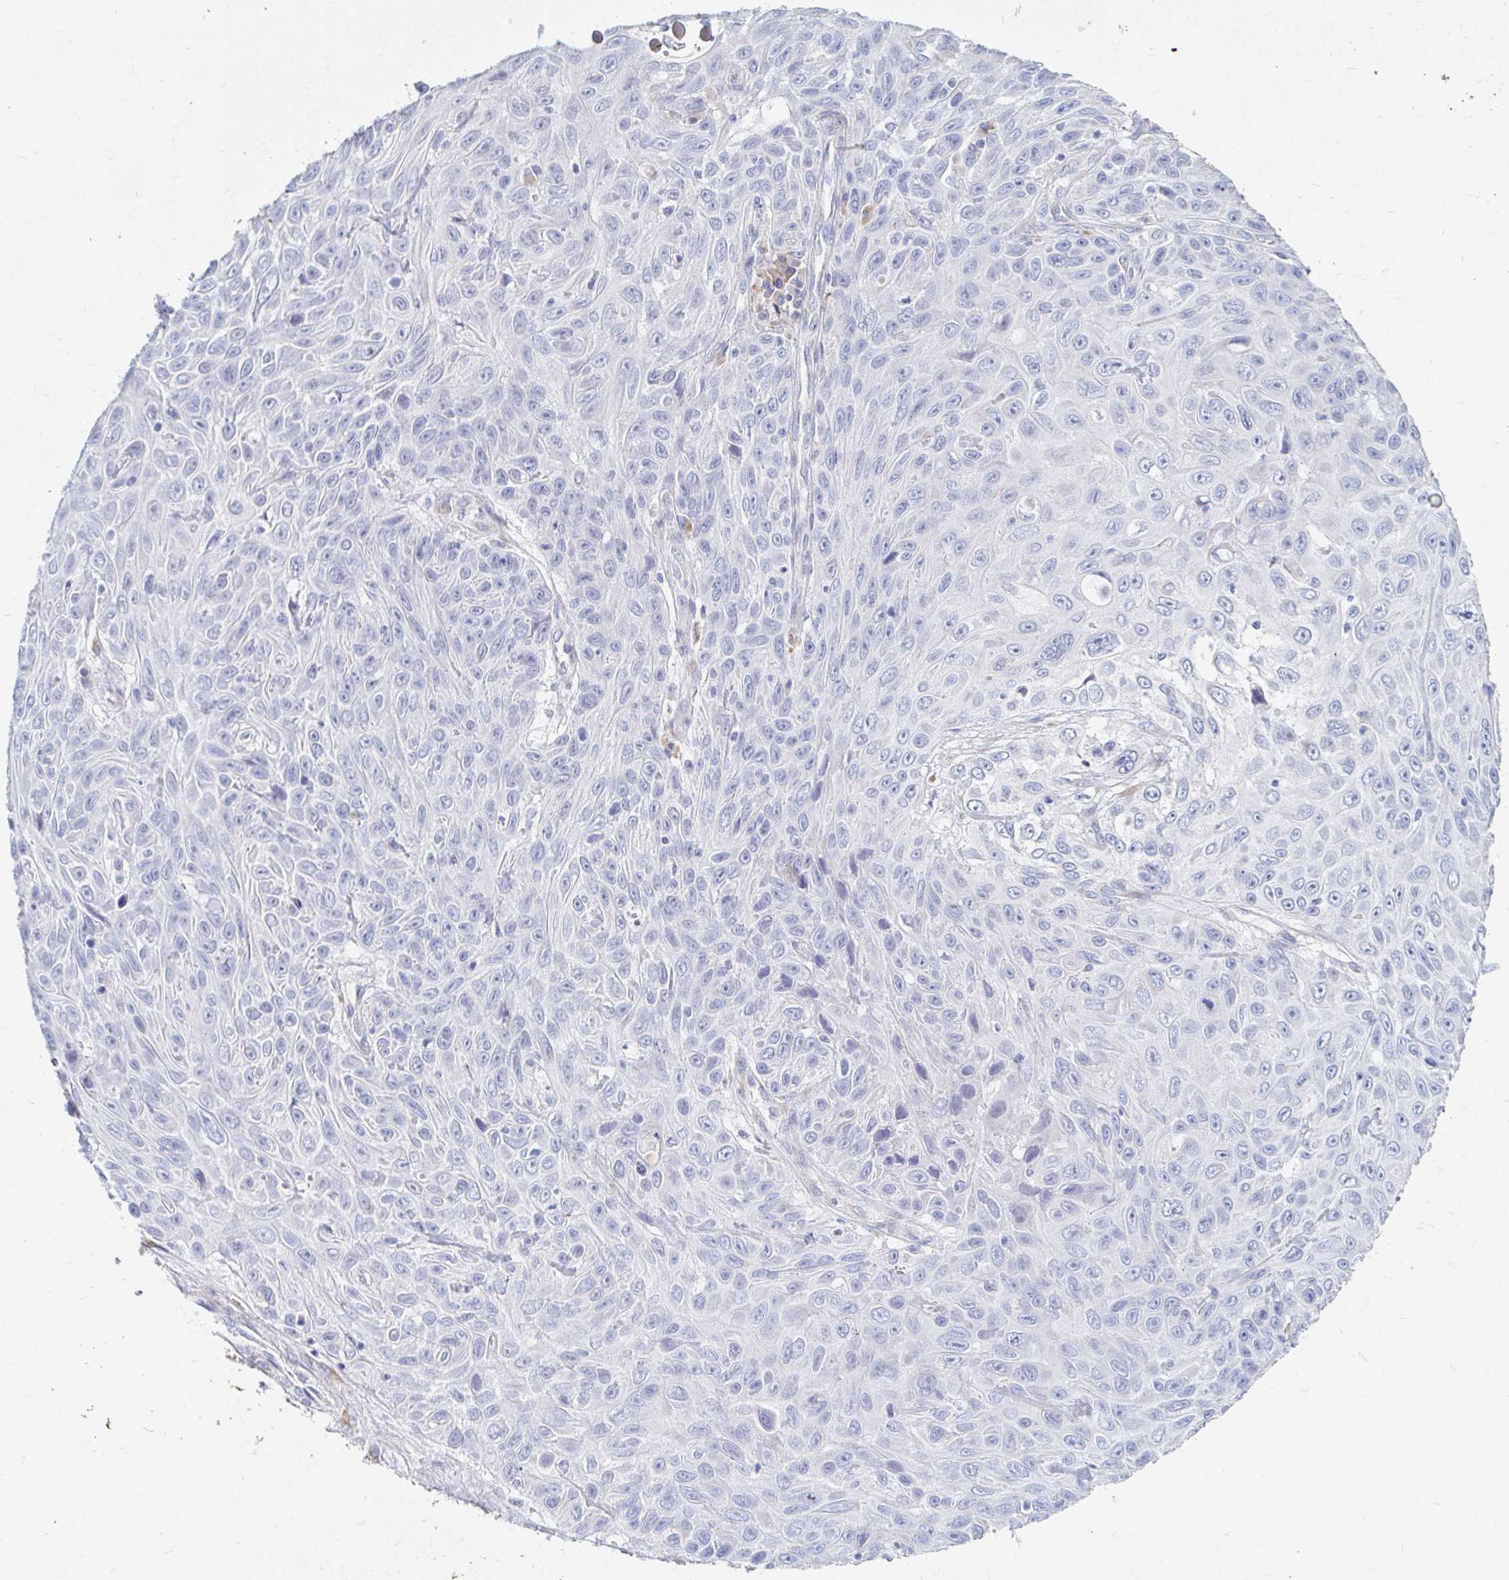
{"staining": {"intensity": "negative", "quantity": "none", "location": "none"}, "tissue": "skin cancer", "cell_type": "Tumor cells", "image_type": "cancer", "snomed": [{"axis": "morphology", "description": "Squamous cell carcinoma, NOS"}, {"axis": "topography", "description": "Skin"}], "caption": "Tumor cells are negative for protein expression in human skin cancer.", "gene": "MYLK2", "patient": {"sex": "male", "age": 82}}